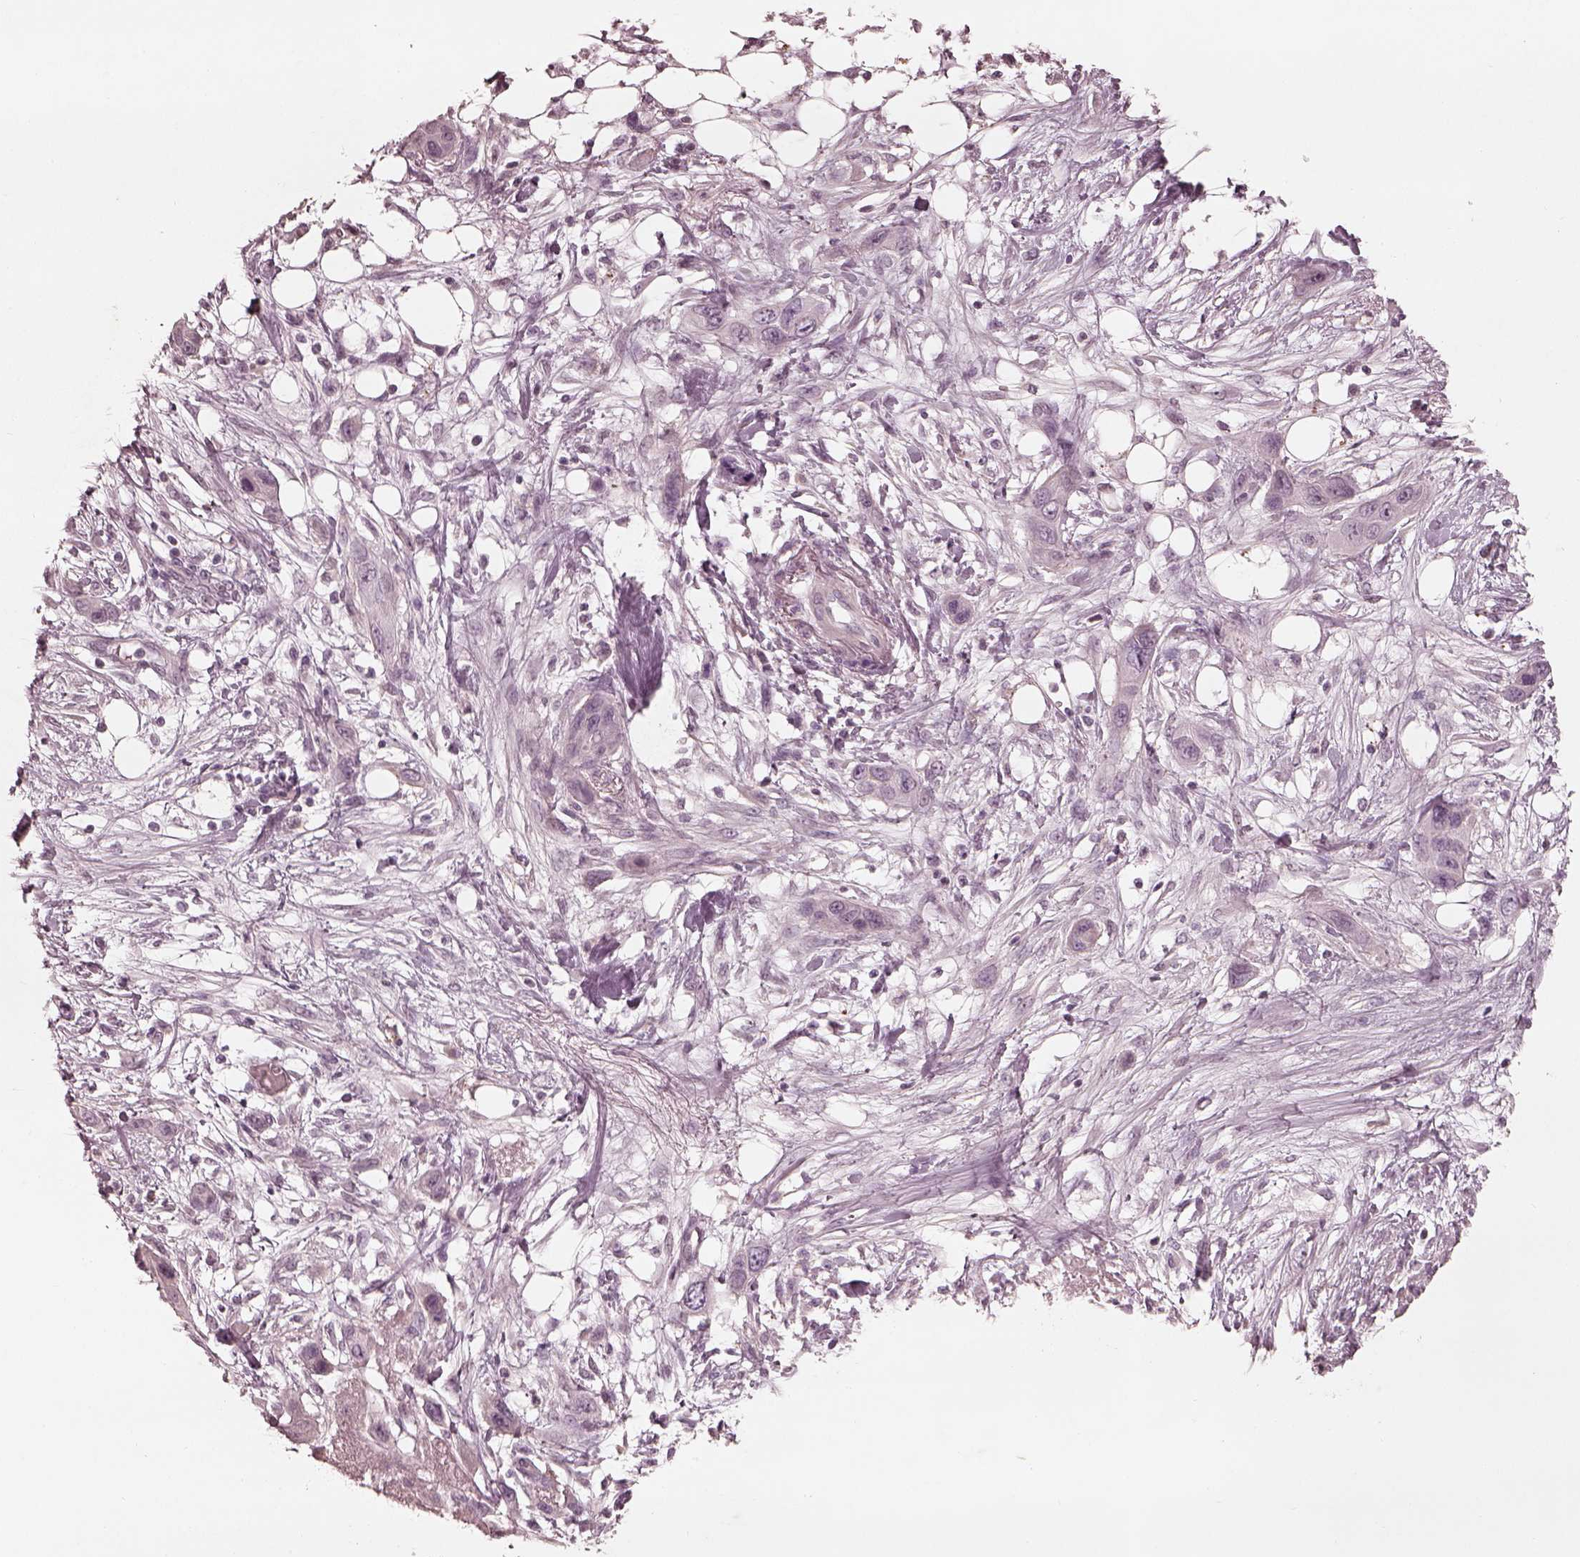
{"staining": {"intensity": "negative", "quantity": "none", "location": "none"}, "tissue": "skin cancer", "cell_type": "Tumor cells", "image_type": "cancer", "snomed": [{"axis": "morphology", "description": "Squamous cell carcinoma, NOS"}, {"axis": "topography", "description": "Skin"}], "caption": "This is an IHC micrograph of human skin cancer (squamous cell carcinoma). There is no expression in tumor cells.", "gene": "ADRB3", "patient": {"sex": "male", "age": 79}}